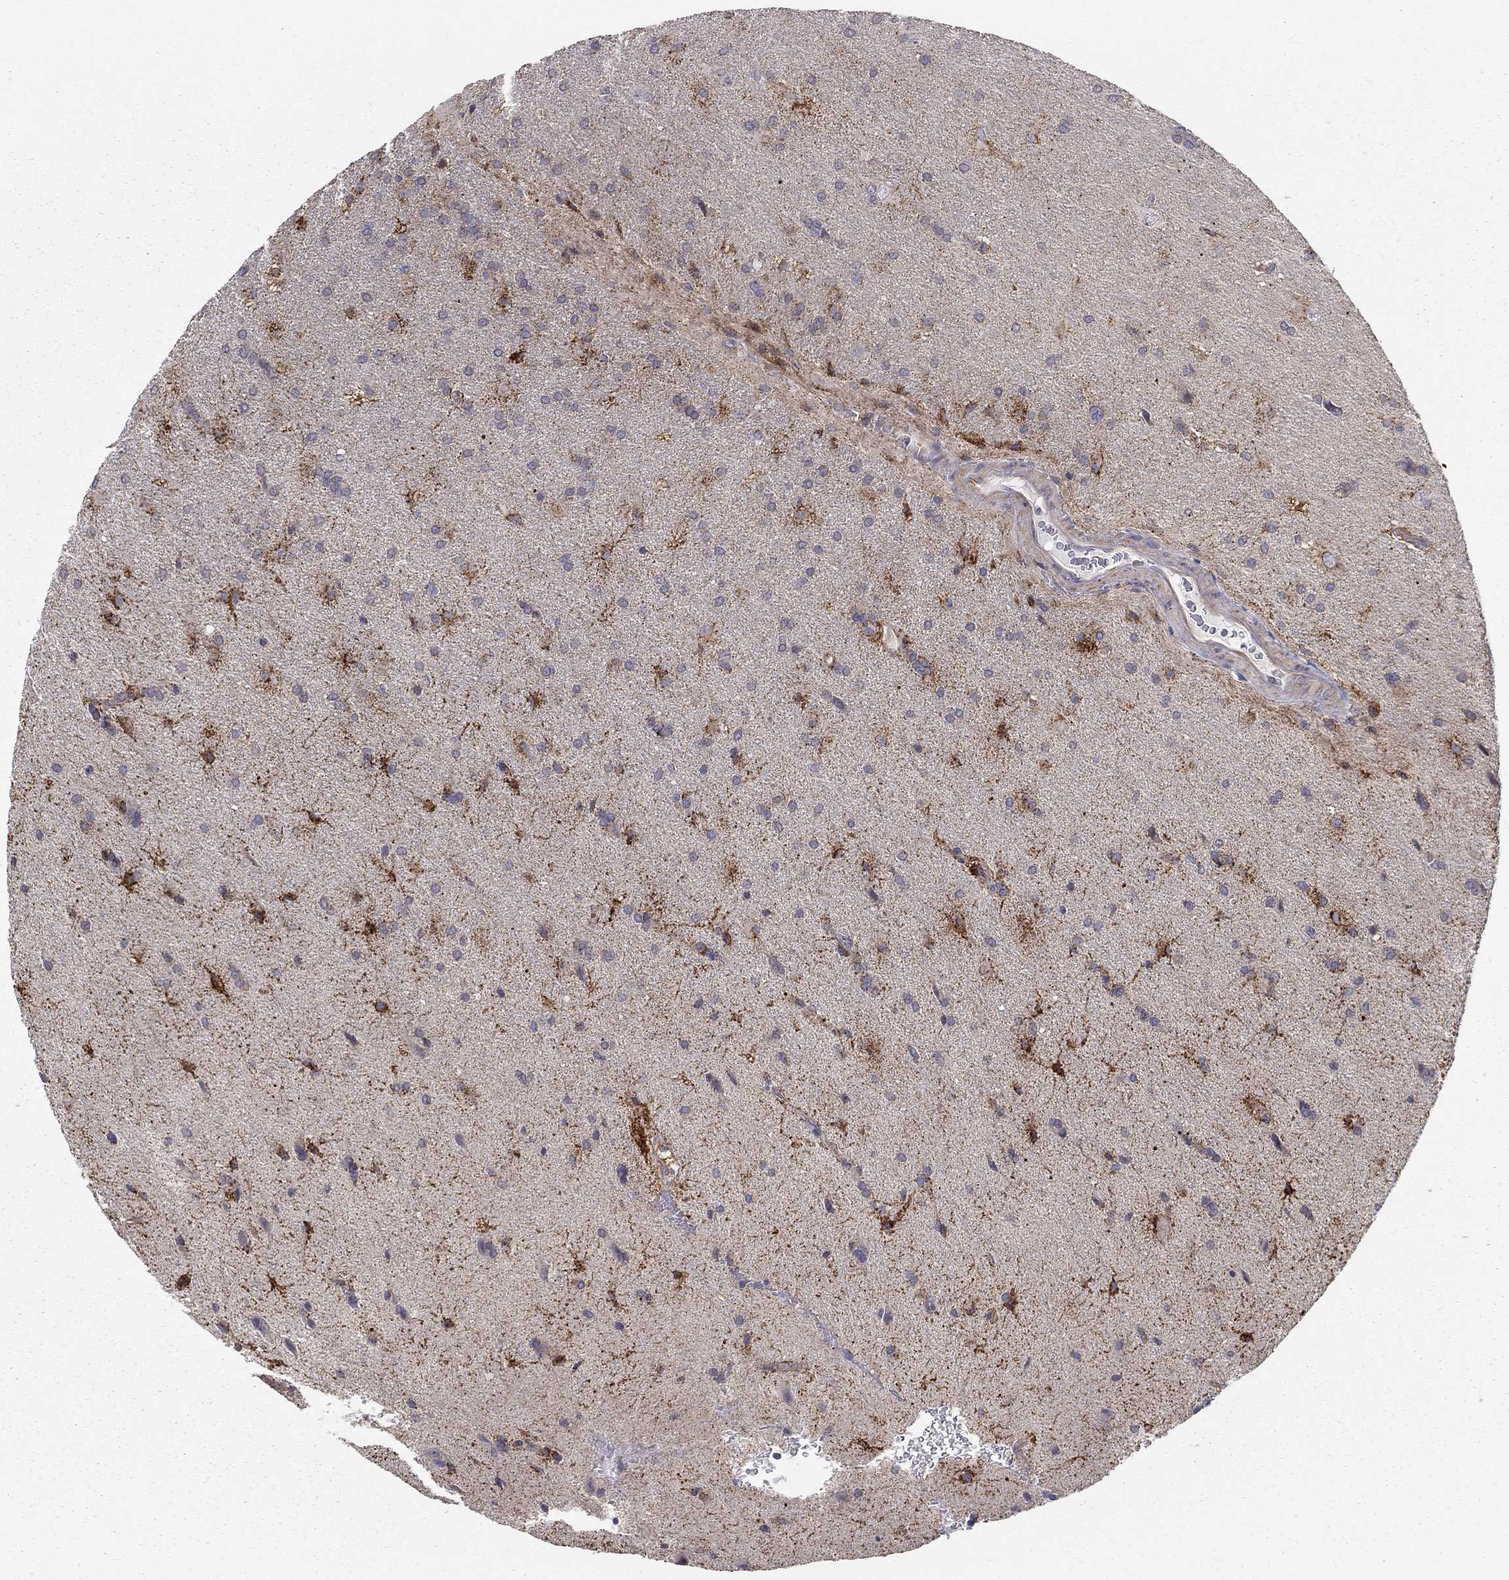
{"staining": {"intensity": "negative", "quantity": "none", "location": "none"}, "tissue": "glioma", "cell_type": "Tumor cells", "image_type": "cancer", "snomed": [{"axis": "morphology", "description": "Glioma, malignant, Low grade"}, {"axis": "topography", "description": "Brain"}], "caption": "DAB immunohistochemical staining of human glioma shows no significant staining in tumor cells.", "gene": "ALDH4A1", "patient": {"sex": "male", "age": 58}}